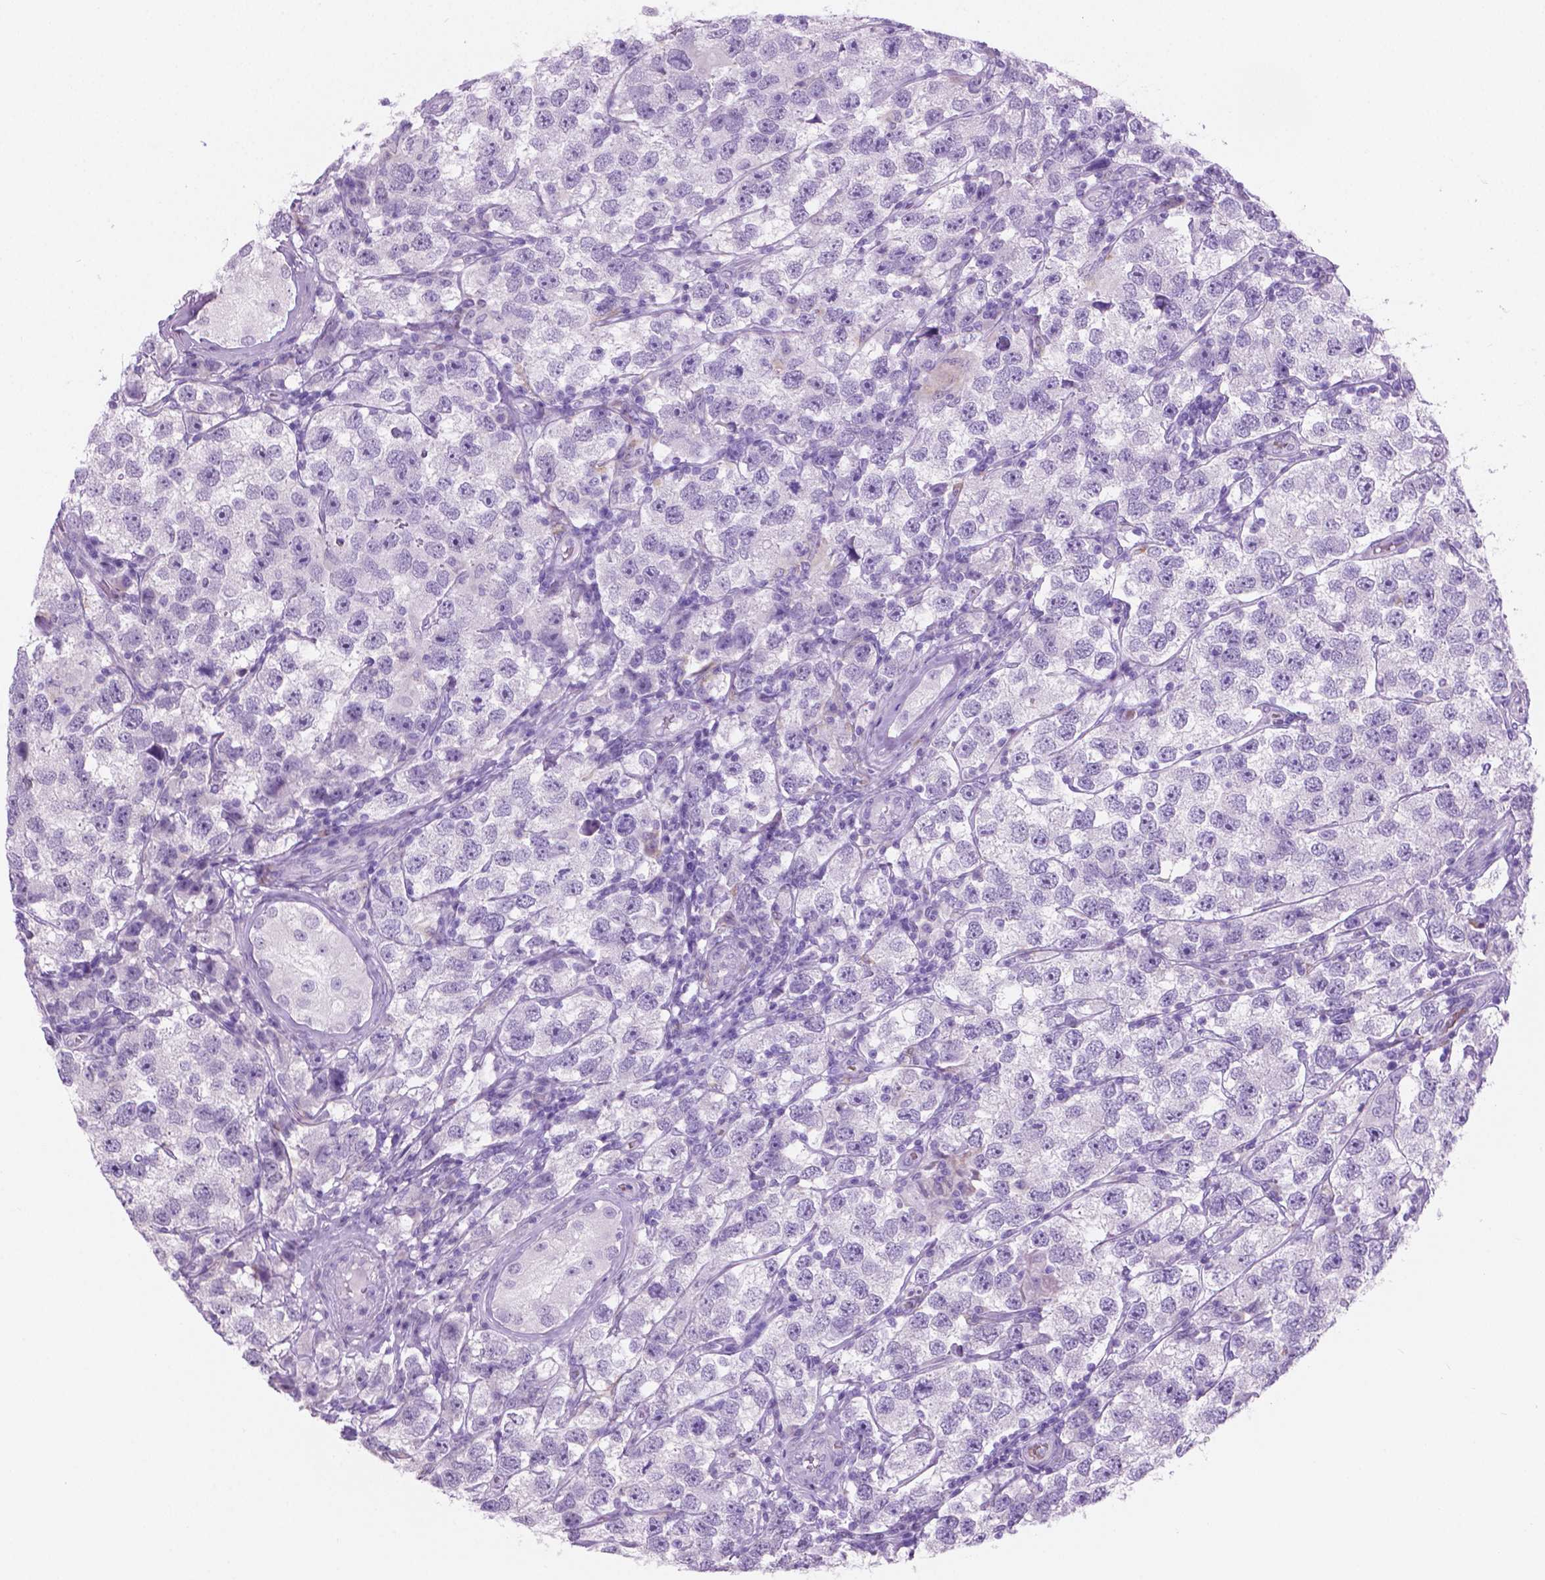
{"staining": {"intensity": "negative", "quantity": "none", "location": "none"}, "tissue": "testis cancer", "cell_type": "Tumor cells", "image_type": "cancer", "snomed": [{"axis": "morphology", "description": "Seminoma, NOS"}, {"axis": "topography", "description": "Testis"}], "caption": "The image exhibits no significant positivity in tumor cells of testis cancer. The staining is performed using DAB brown chromogen with nuclei counter-stained in using hematoxylin.", "gene": "GRIN2B", "patient": {"sex": "male", "age": 26}}